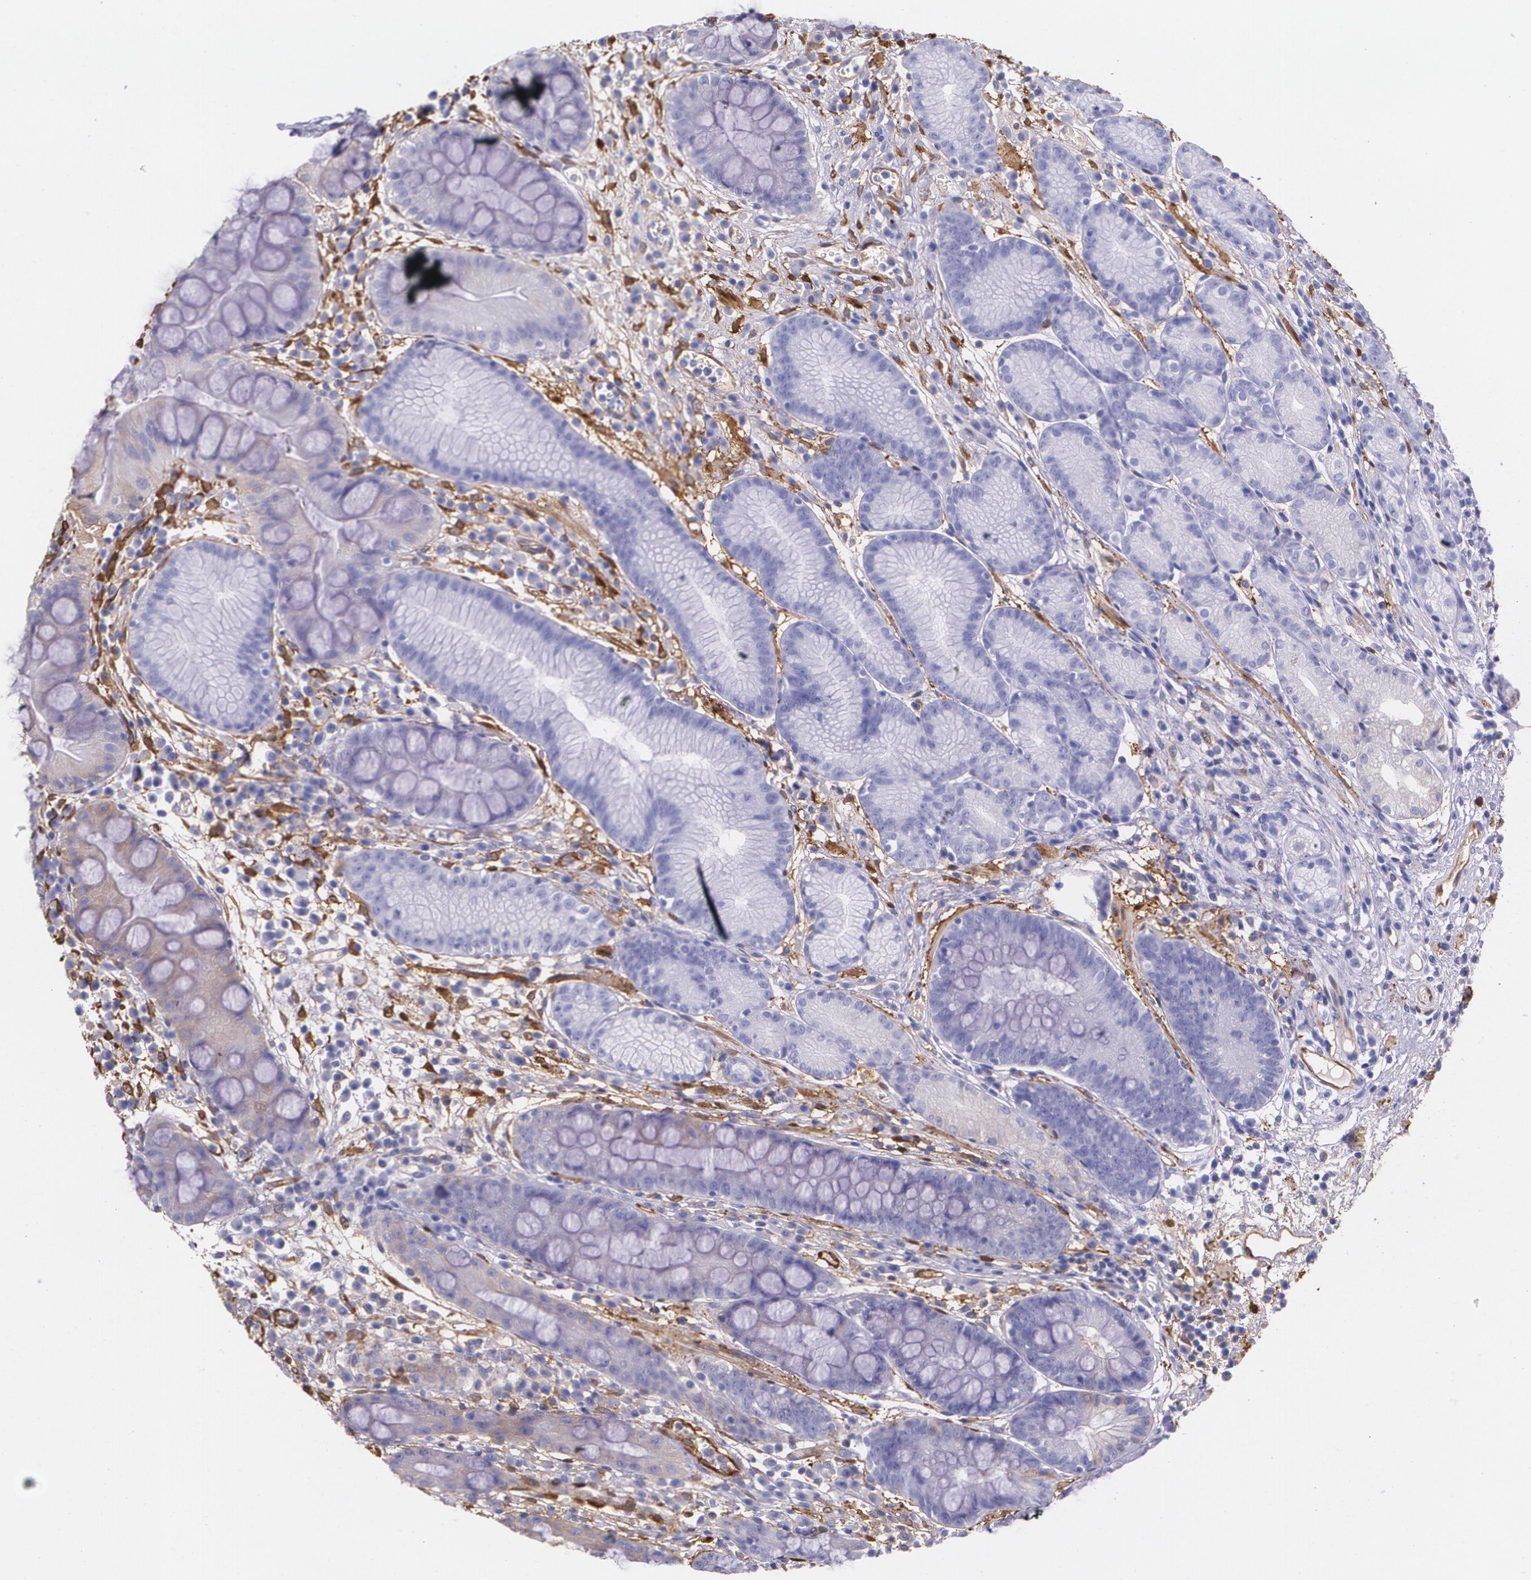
{"staining": {"intensity": "negative", "quantity": "none", "location": "none"}, "tissue": "stomach", "cell_type": "Glandular cells", "image_type": "normal", "snomed": [{"axis": "morphology", "description": "Normal tissue, NOS"}, {"axis": "morphology", "description": "Inflammation, NOS"}, {"axis": "topography", "description": "Stomach, lower"}], "caption": "The image reveals no significant positivity in glandular cells of stomach. (DAB immunohistochemistry (IHC), high magnification).", "gene": "MMP2", "patient": {"sex": "male", "age": 59}}